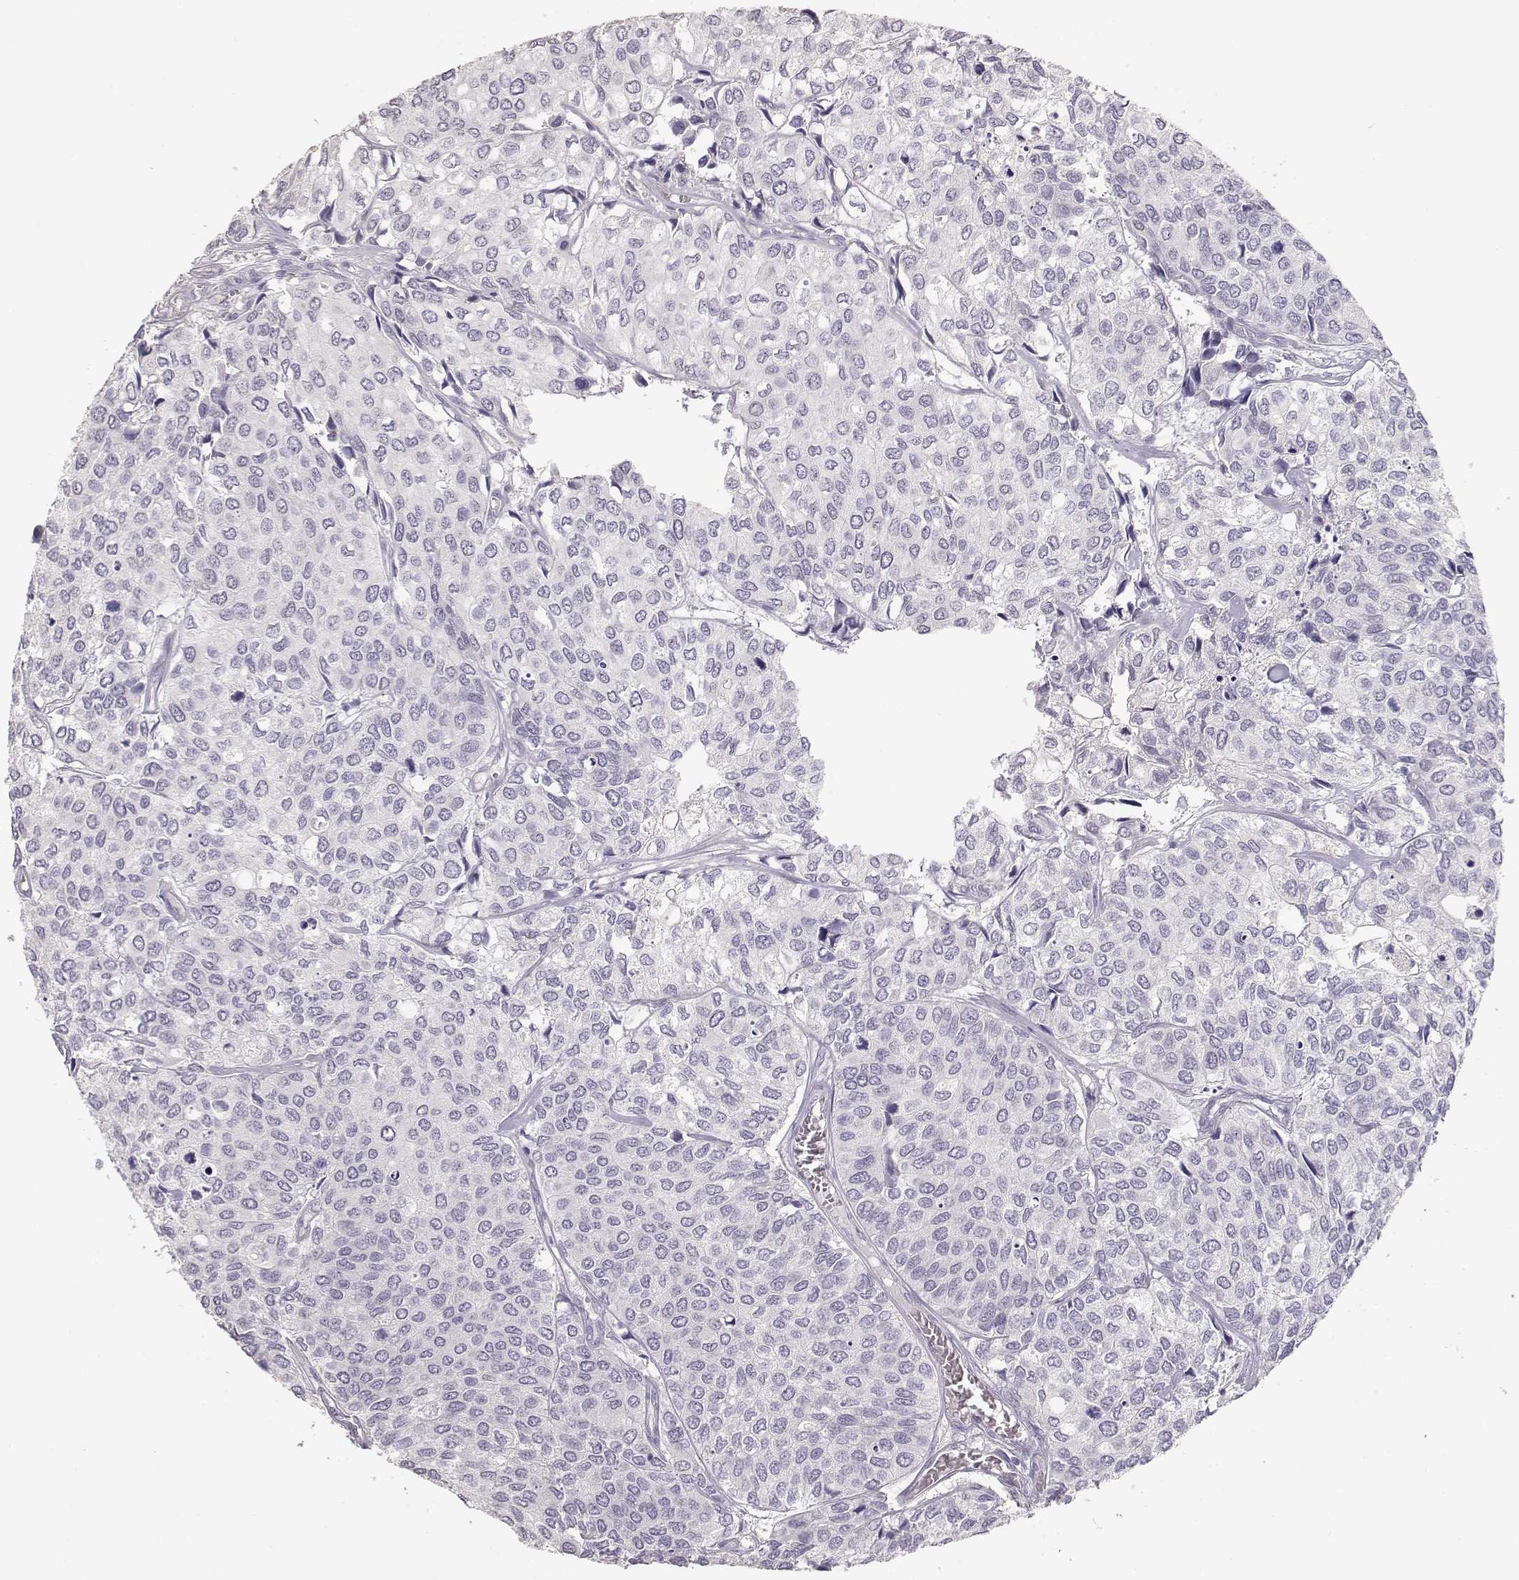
{"staining": {"intensity": "negative", "quantity": "none", "location": "none"}, "tissue": "urothelial cancer", "cell_type": "Tumor cells", "image_type": "cancer", "snomed": [{"axis": "morphology", "description": "Urothelial carcinoma, High grade"}, {"axis": "topography", "description": "Urinary bladder"}], "caption": "High power microscopy image of an immunohistochemistry (IHC) micrograph of urothelial cancer, revealing no significant staining in tumor cells. (Stains: DAB (3,3'-diaminobenzidine) immunohistochemistry with hematoxylin counter stain, Microscopy: brightfield microscopy at high magnification).", "gene": "TKTL1", "patient": {"sex": "male", "age": 73}}